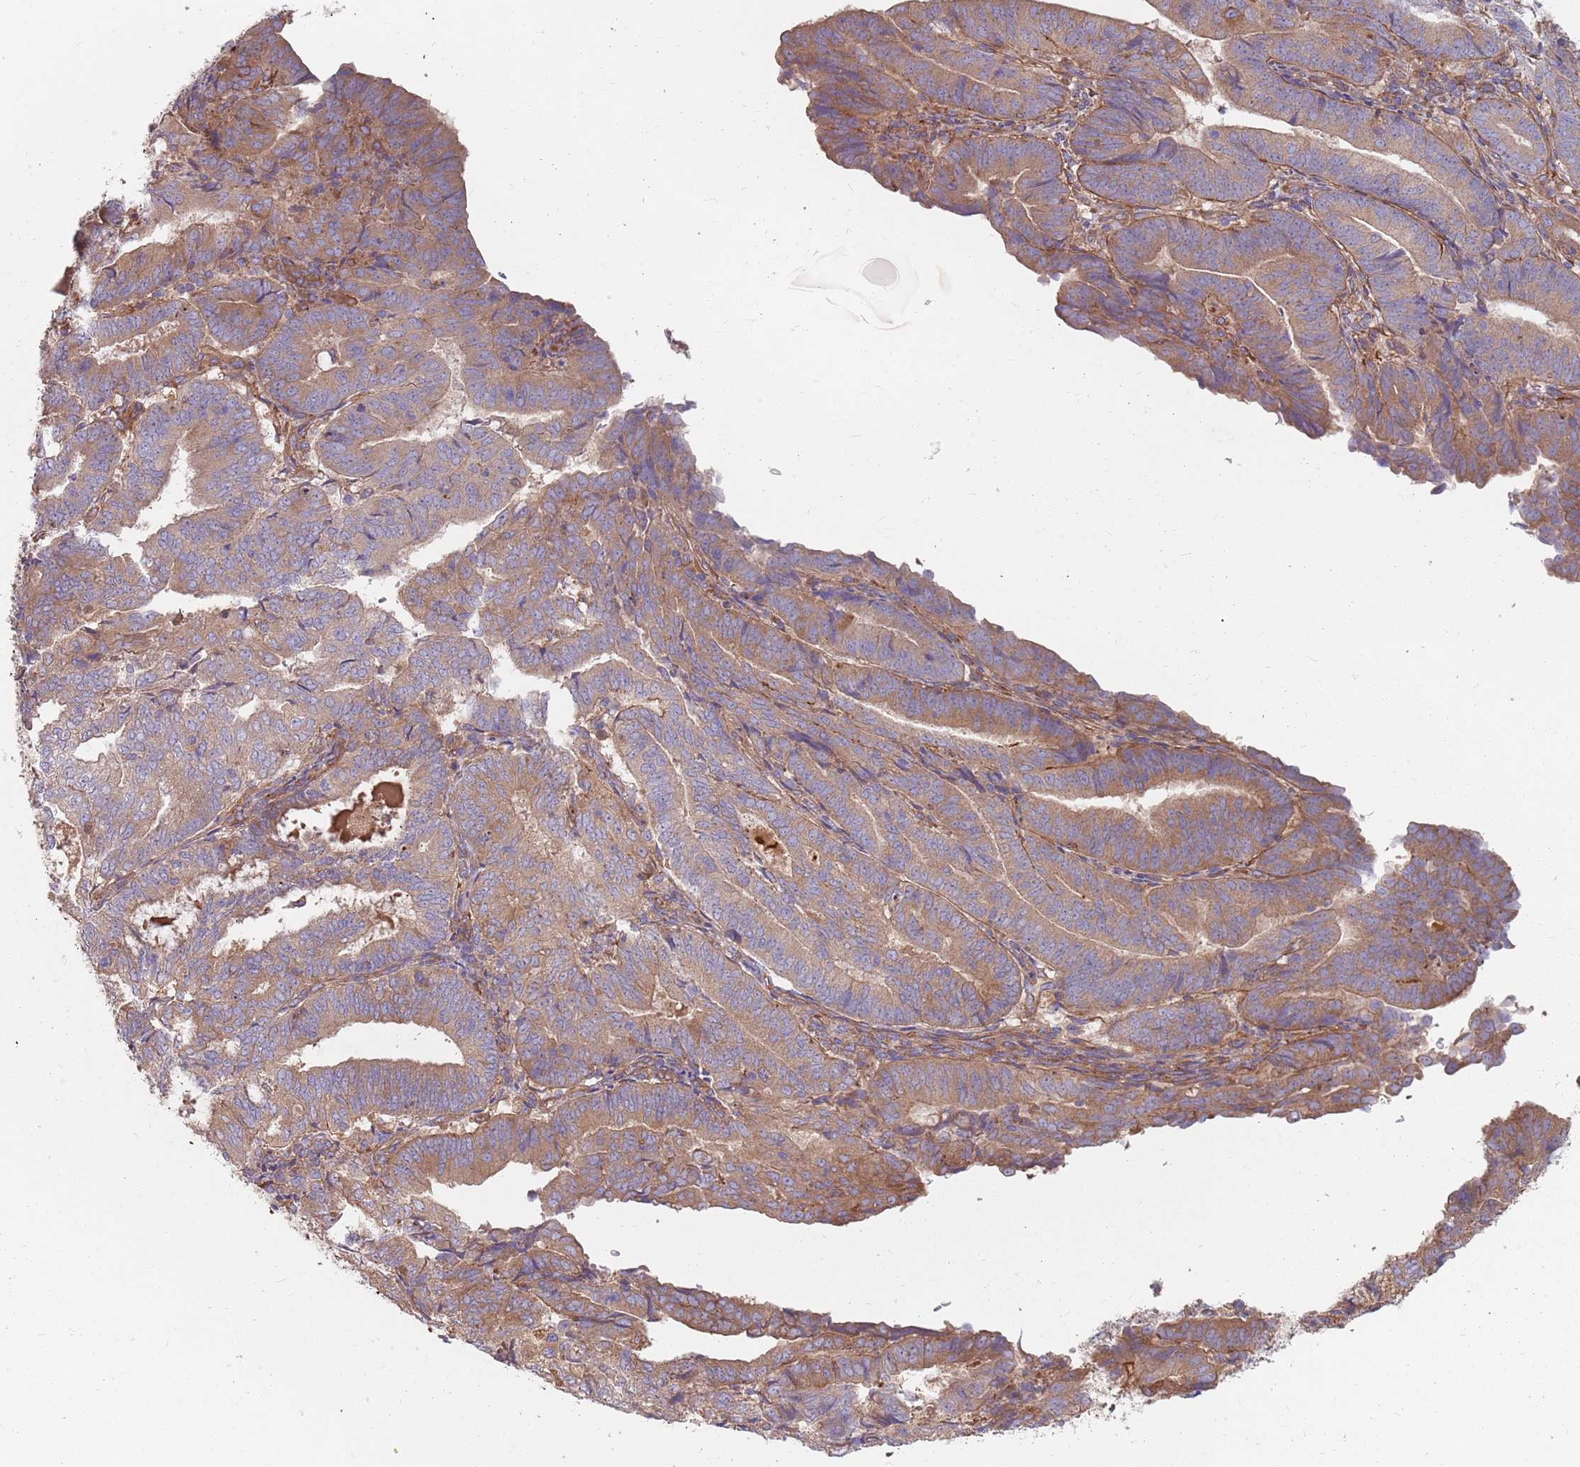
{"staining": {"intensity": "moderate", "quantity": ">75%", "location": "cytoplasmic/membranous"}, "tissue": "endometrial cancer", "cell_type": "Tumor cells", "image_type": "cancer", "snomed": [{"axis": "morphology", "description": "Adenocarcinoma, NOS"}, {"axis": "topography", "description": "Endometrium"}], "caption": "Immunohistochemical staining of human adenocarcinoma (endometrial) displays moderate cytoplasmic/membranous protein positivity in about >75% of tumor cells.", "gene": "SPDL1", "patient": {"sex": "female", "age": 70}}